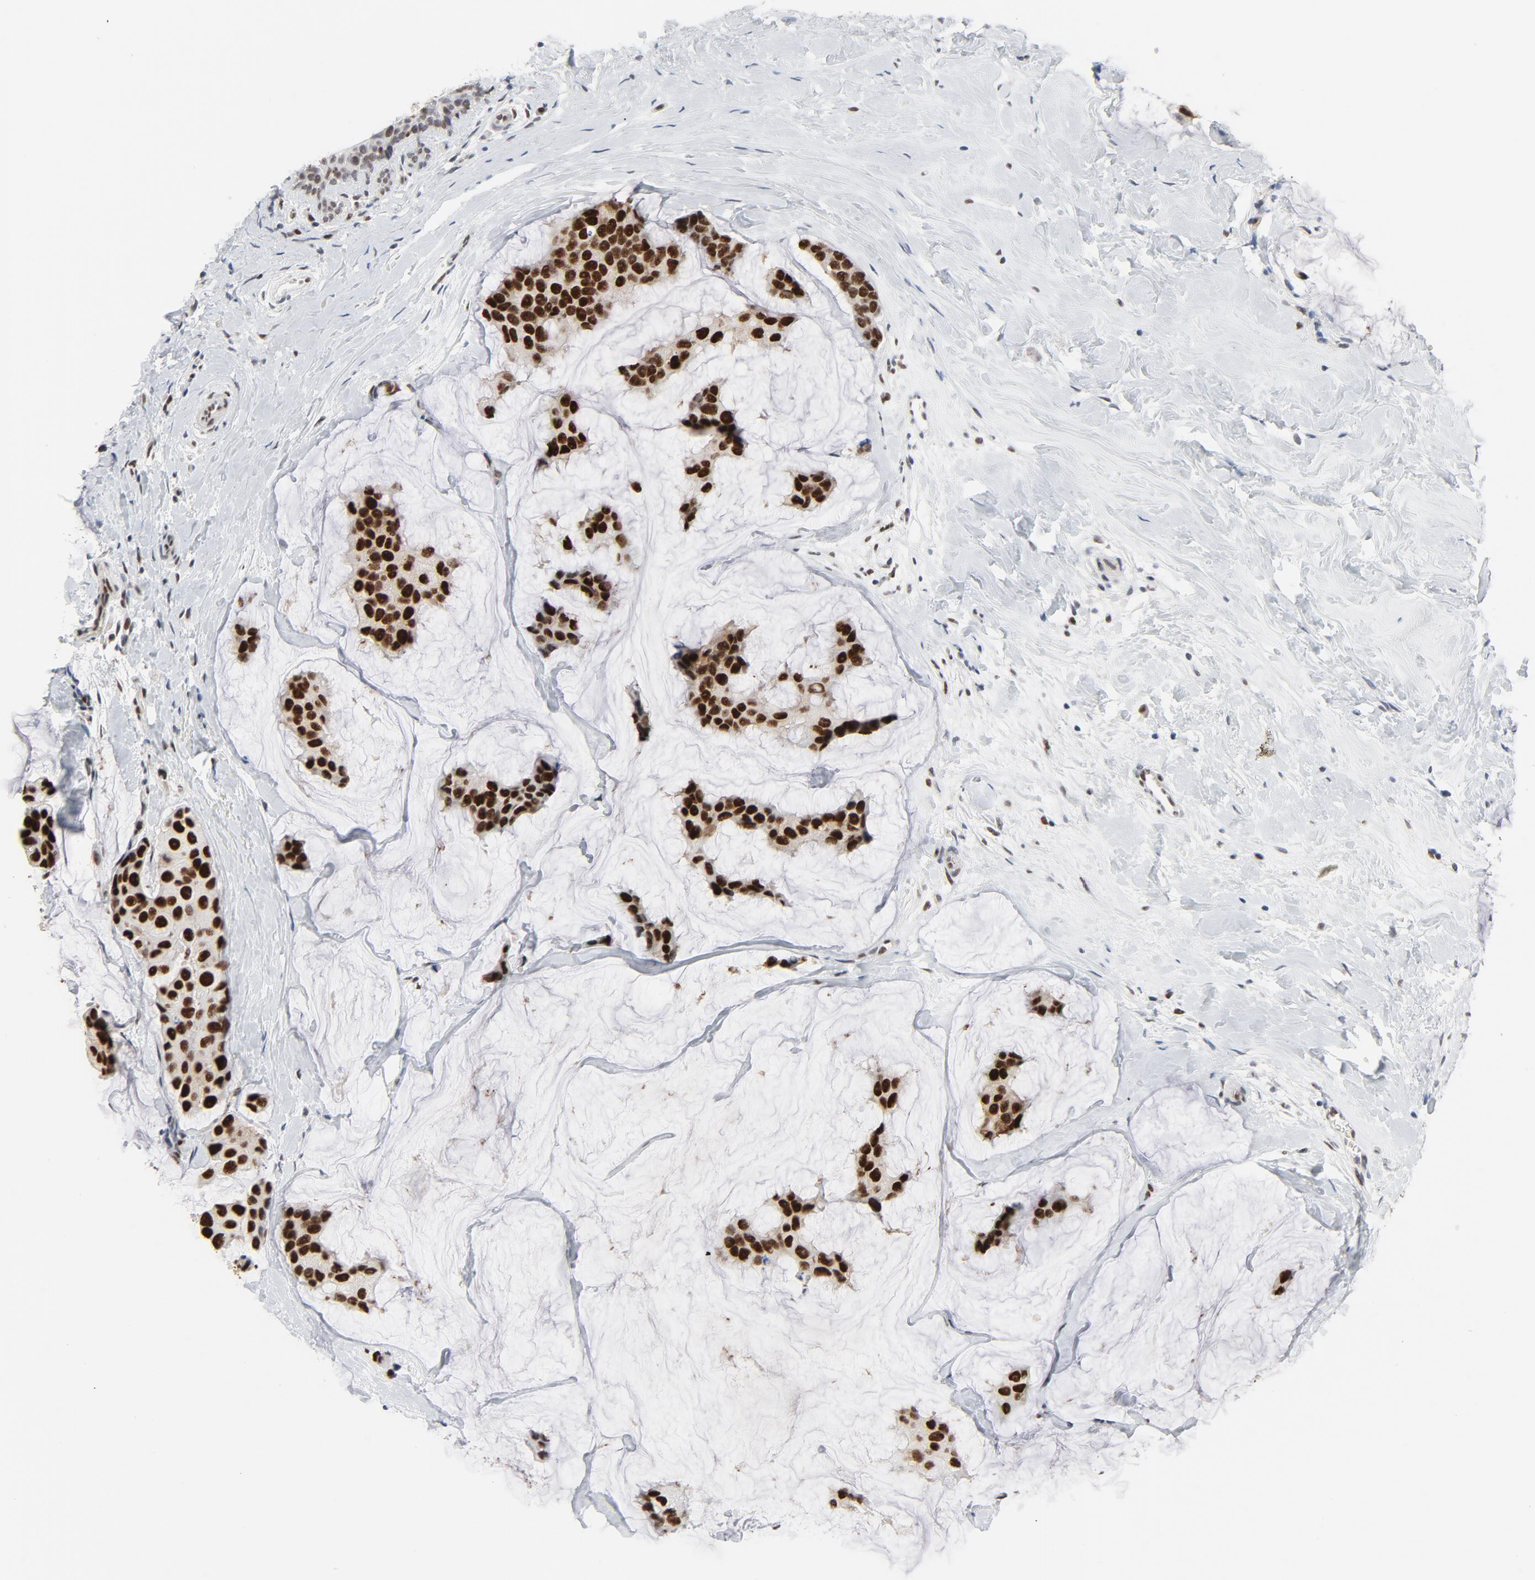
{"staining": {"intensity": "strong", "quantity": ">75%", "location": "nuclear"}, "tissue": "breast cancer", "cell_type": "Tumor cells", "image_type": "cancer", "snomed": [{"axis": "morphology", "description": "Normal tissue, NOS"}, {"axis": "morphology", "description": "Duct carcinoma"}, {"axis": "topography", "description": "Breast"}], "caption": "A brown stain highlights strong nuclear staining of a protein in breast cancer tumor cells. The staining is performed using DAB brown chromogen to label protein expression. The nuclei are counter-stained blue using hematoxylin.", "gene": "JMJD6", "patient": {"sex": "female", "age": 50}}